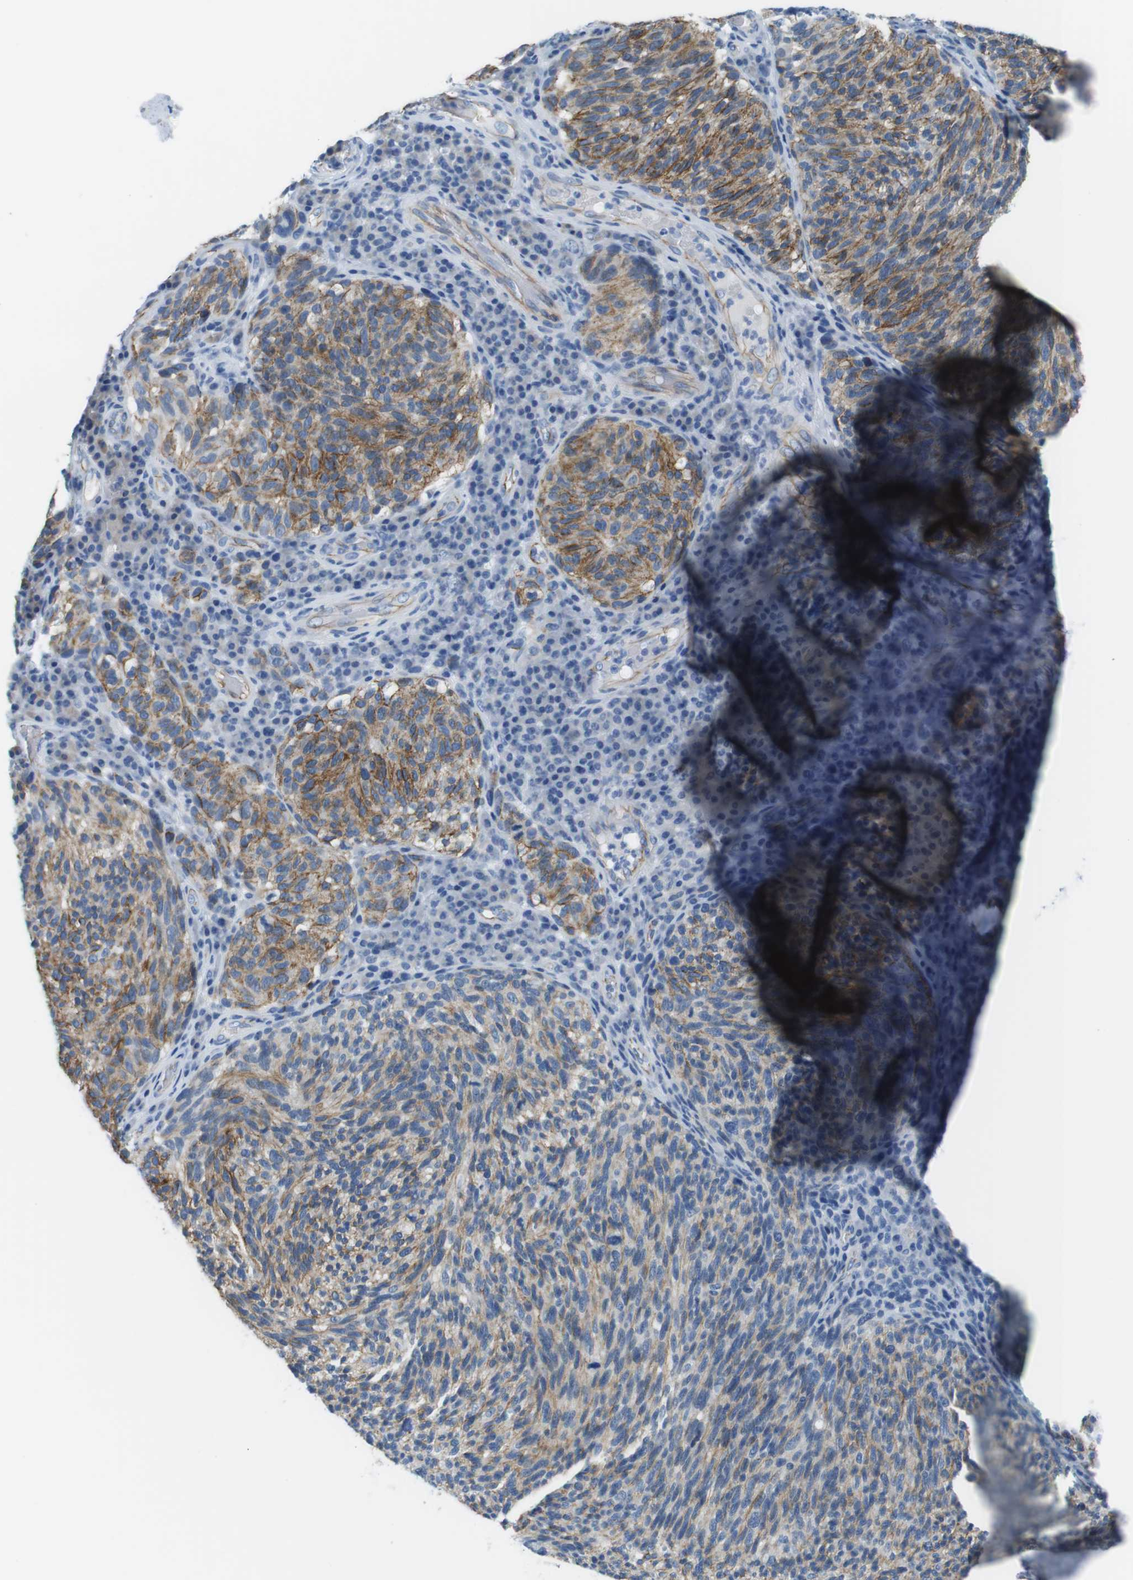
{"staining": {"intensity": "moderate", "quantity": ">75%", "location": "cytoplasmic/membranous"}, "tissue": "melanoma", "cell_type": "Tumor cells", "image_type": "cancer", "snomed": [{"axis": "morphology", "description": "Malignant melanoma, NOS"}, {"axis": "topography", "description": "Skin"}], "caption": "A micrograph of human melanoma stained for a protein displays moderate cytoplasmic/membranous brown staining in tumor cells.", "gene": "SLC6A6", "patient": {"sex": "female", "age": 73}}